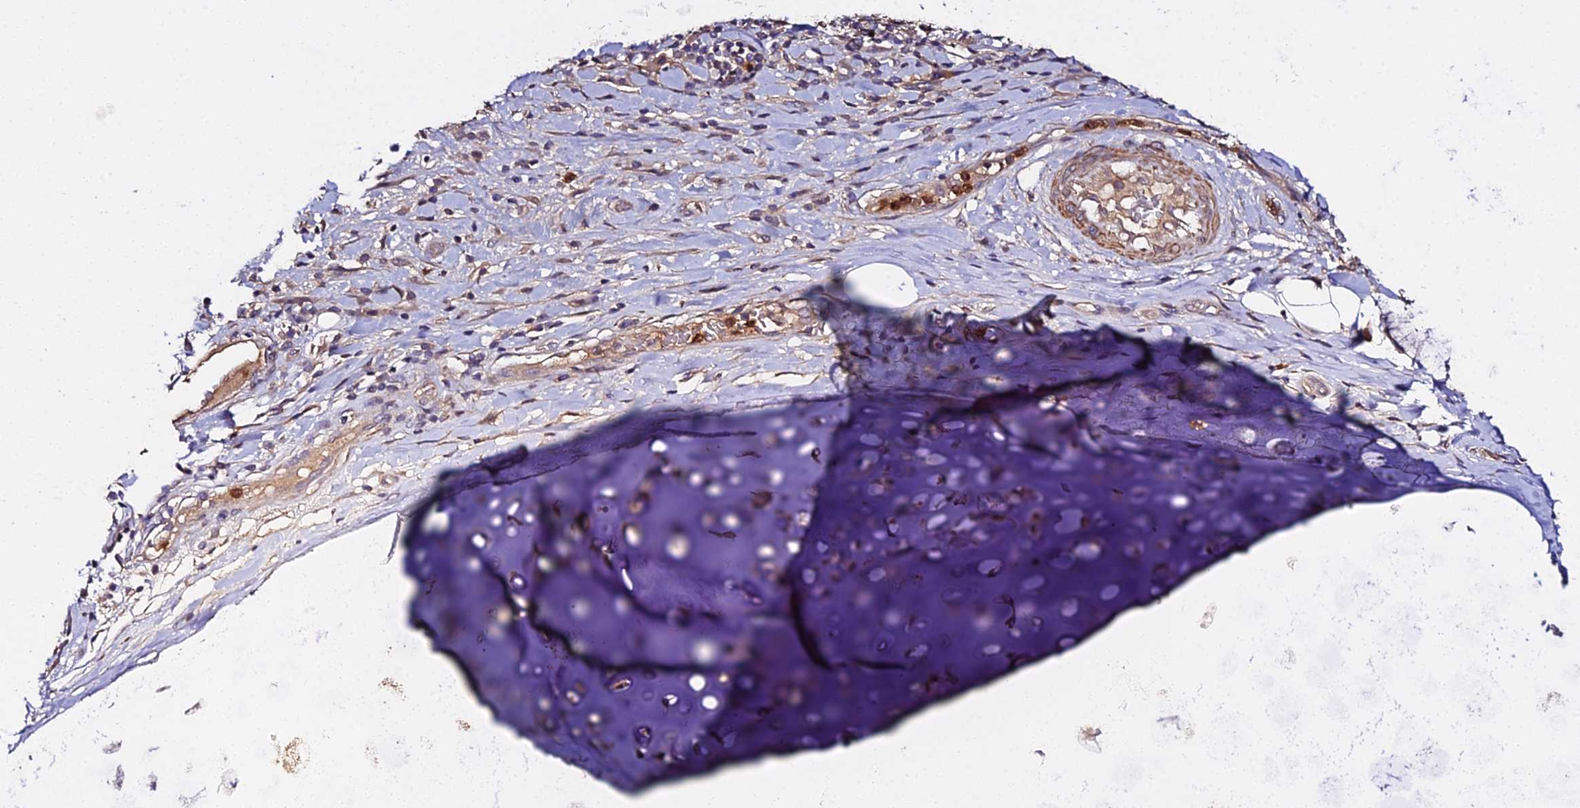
{"staining": {"intensity": "moderate", "quantity": "<25%", "location": "cytoplasmic/membranous"}, "tissue": "adipose tissue", "cell_type": "Adipocytes", "image_type": "normal", "snomed": [{"axis": "morphology", "description": "Normal tissue, NOS"}, {"axis": "morphology", "description": "Squamous cell carcinoma, NOS"}, {"axis": "topography", "description": "Bronchus"}, {"axis": "topography", "description": "Lung"}], "caption": "IHC staining of benign adipose tissue, which exhibits low levels of moderate cytoplasmic/membranous positivity in approximately <25% of adipocytes indicating moderate cytoplasmic/membranous protein expression. The staining was performed using DAB (3,3'-diaminobenzidine) (brown) for protein detection and nuclei were counterstained in hematoxylin (blue).", "gene": "TRIM26", "patient": {"sex": "male", "age": 64}}